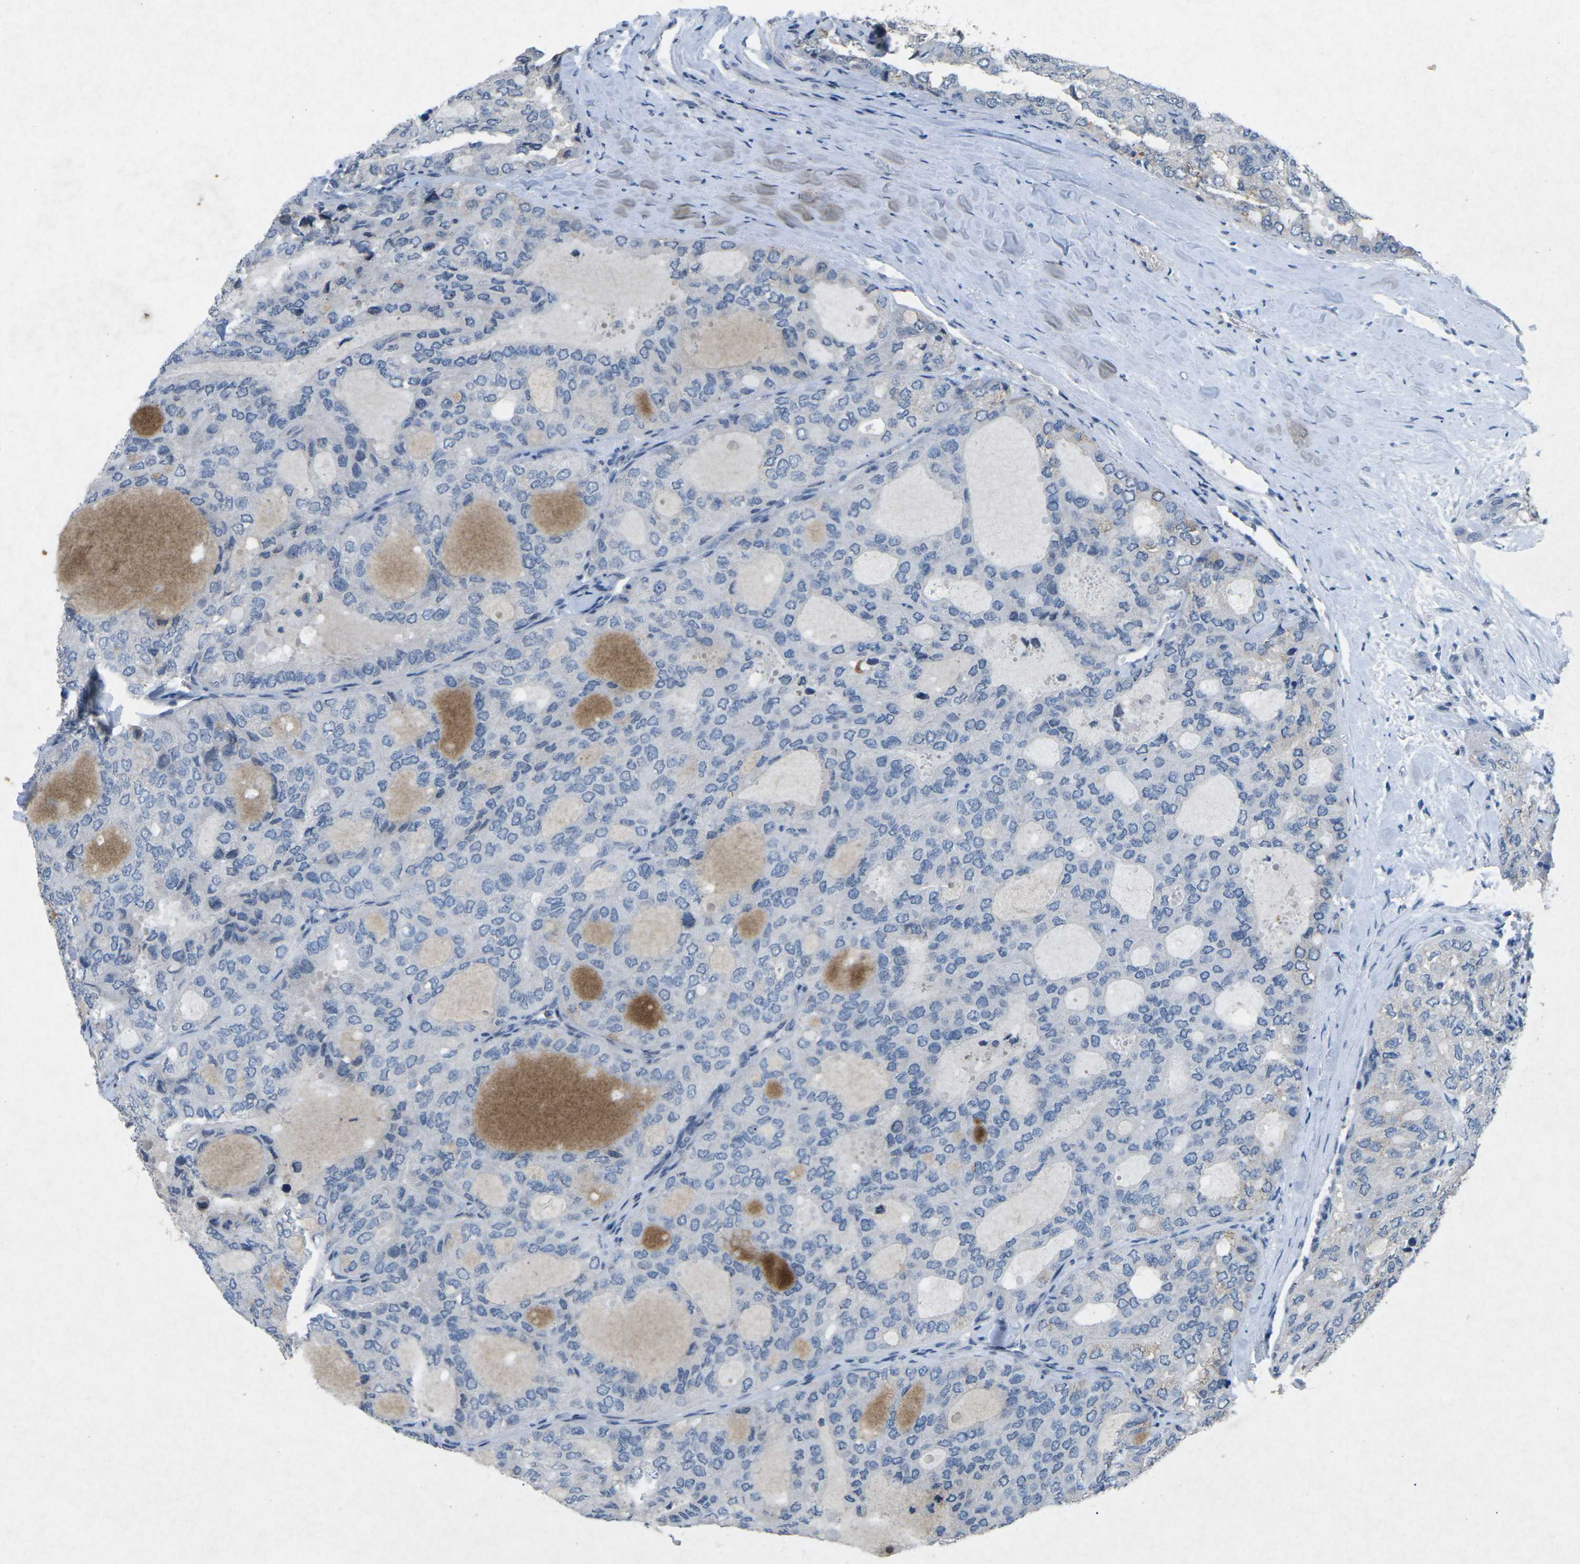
{"staining": {"intensity": "negative", "quantity": "none", "location": "none"}, "tissue": "thyroid cancer", "cell_type": "Tumor cells", "image_type": "cancer", "snomed": [{"axis": "morphology", "description": "Follicular adenoma carcinoma, NOS"}, {"axis": "topography", "description": "Thyroid gland"}], "caption": "Protein analysis of follicular adenoma carcinoma (thyroid) displays no significant staining in tumor cells.", "gene": "A1BG", "patient": {"sex": "male", "age": 75}}